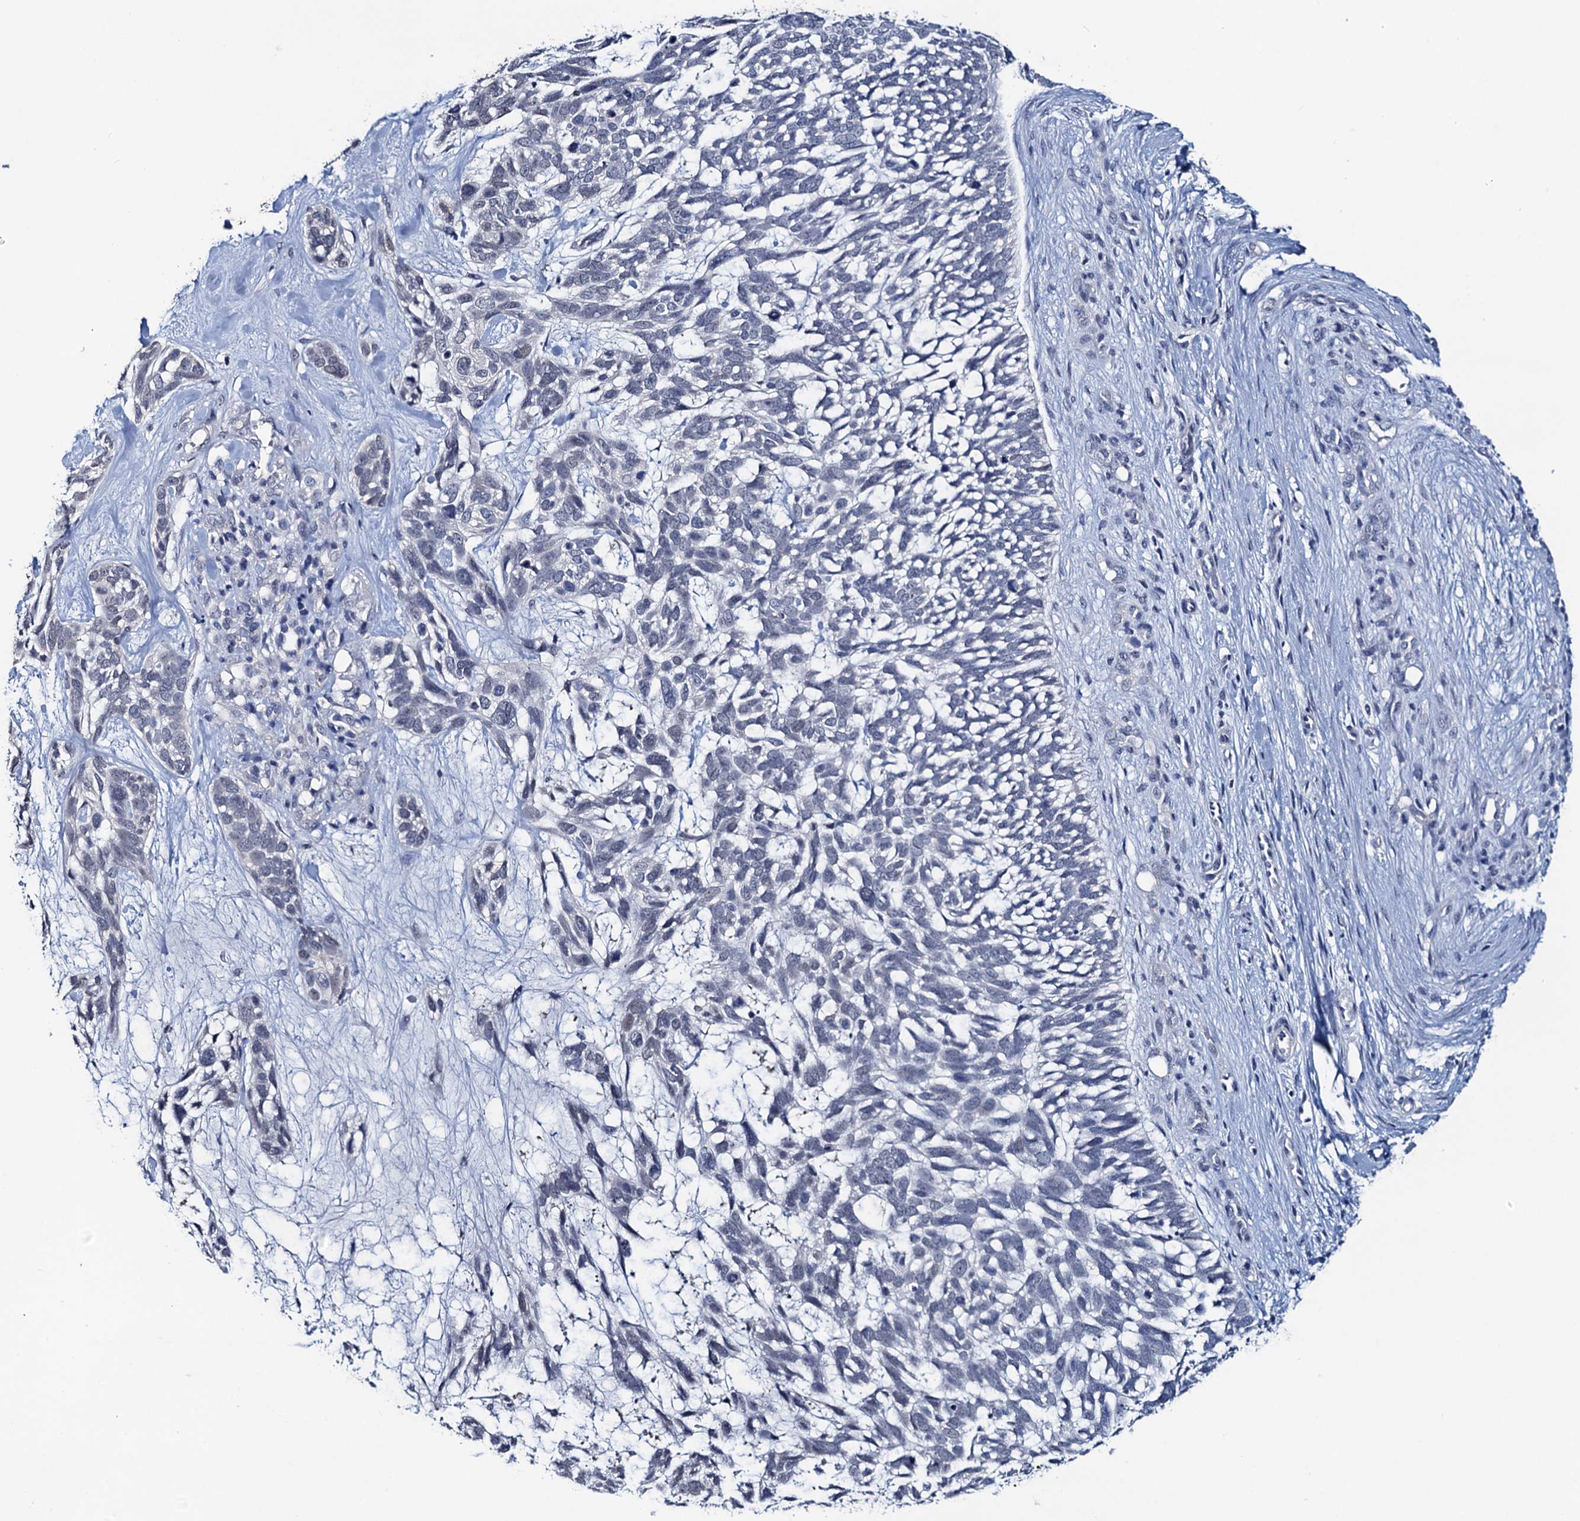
{"staining": {"intensity": "negative", "quantity": "none", "location": "none"}, "tissue": "skin cancer", "cell_type": "Tumor cells", "image_type": "cancer", "snomed": [{"axis": "morphology", "description": "Basal cell carcinoma"}, {"axis": "topography", "description": "Skin"}], "caption": "There is no significant staining in tumor cells of skin basal cell carcinoma.", "gene": "RTKN2", "patient": {"sex": "male", "age": 88}}